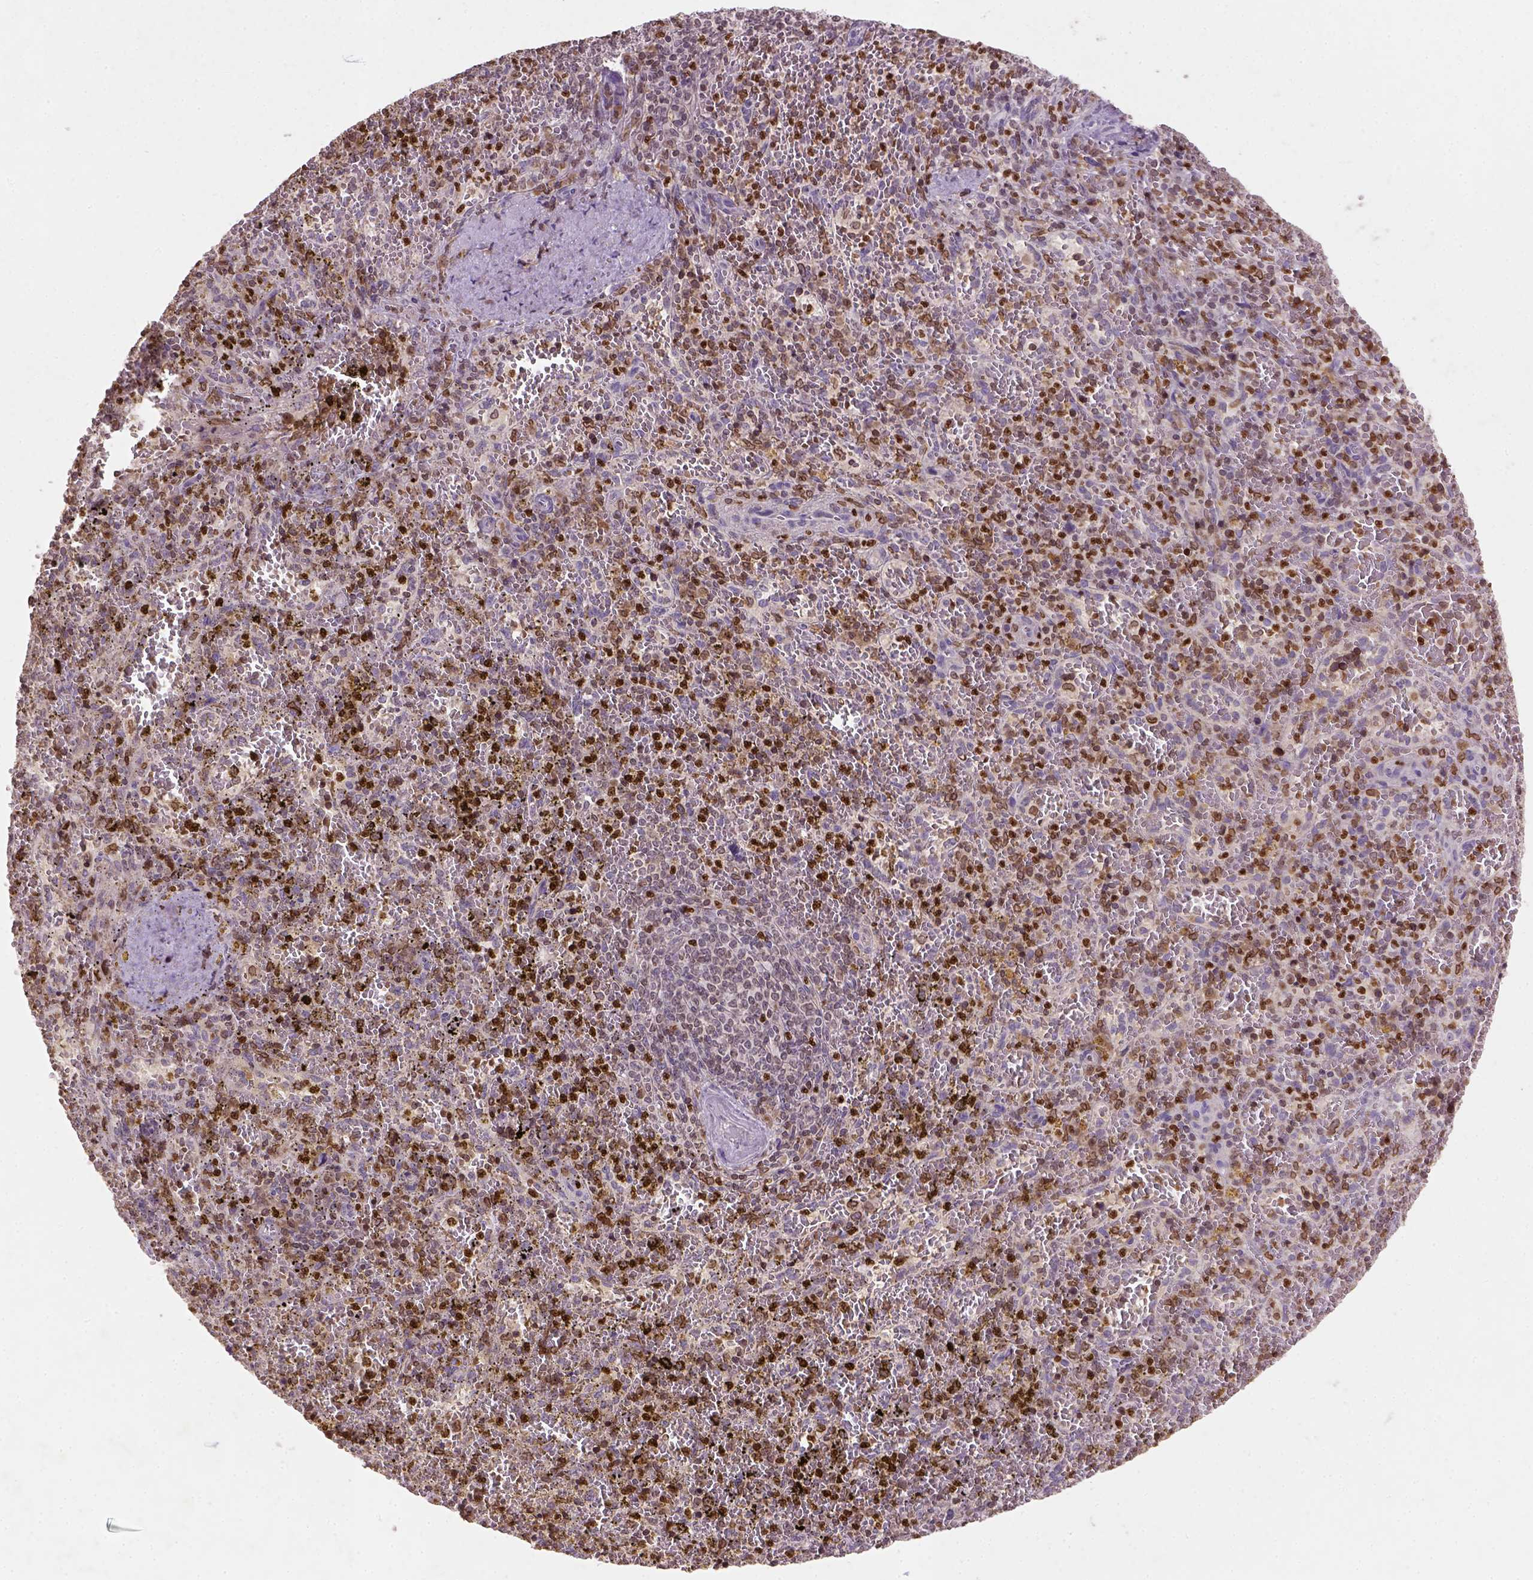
{"staining": {"intensity": "strong", "quantity": "25%-75%", "location": "cytoplasmic/membranous,nuclear"}, "tissue": "spleen", "cell_type": "Cells in red pulp", "image_type": "normal", "snomed": [{"axis": "morphology", "description": "Normal tissue, NOS"}, {"axis": "topography", "description": "Spleen"}], "caption": "Immunohistochemistry (IHC) micrograph of benign spleen stained for a protein (brown), which shows high levels of strong cytoplasmic/membranous,nuclear expression in about 25%-75% of cells in red pulp.", "gene": "NUDT3", "patient": {"sex": "female", "age": 50}}